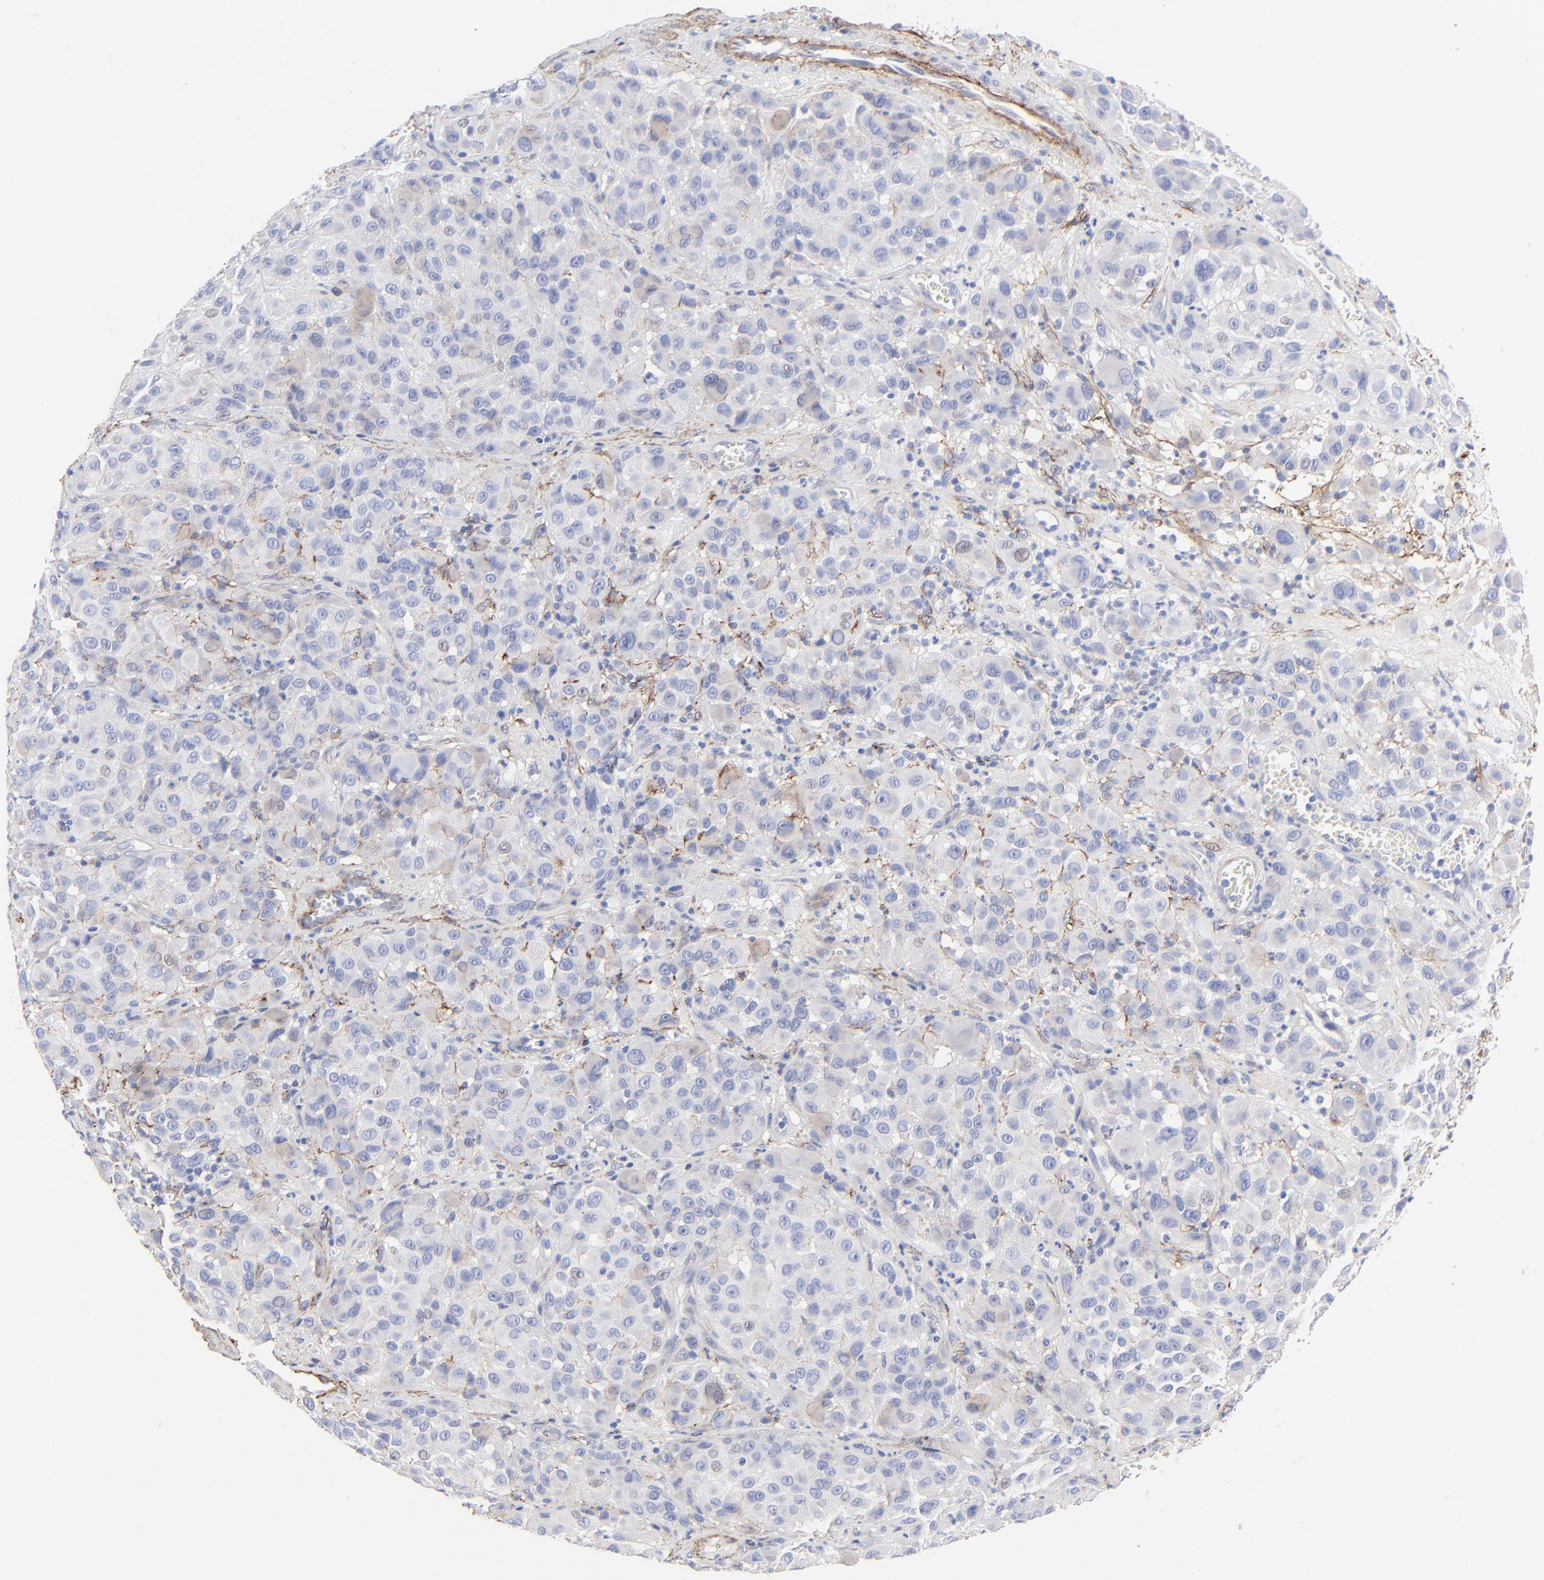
{"staining": {"intensity": "negative", "quantity": "none", "location": "none"}, "tissue": "melanoma", "cell_type": "Tumor cells", "image_type": "cancer", "snomed": [{"axis": "morphology", "description": "Malignant melanoma, NOS"}, {"axis": "topography", "description": "Skin"}], "caption": "This is a histopathology image of immunohistochemistry staining of malignant melanoma, which shows no expression in tumor cells. (Brightfield microscopy of DAB immunohistochemistry at high magnification).", "gene": "FBLN2", "patient": {"sex": "female", "age": 21}}